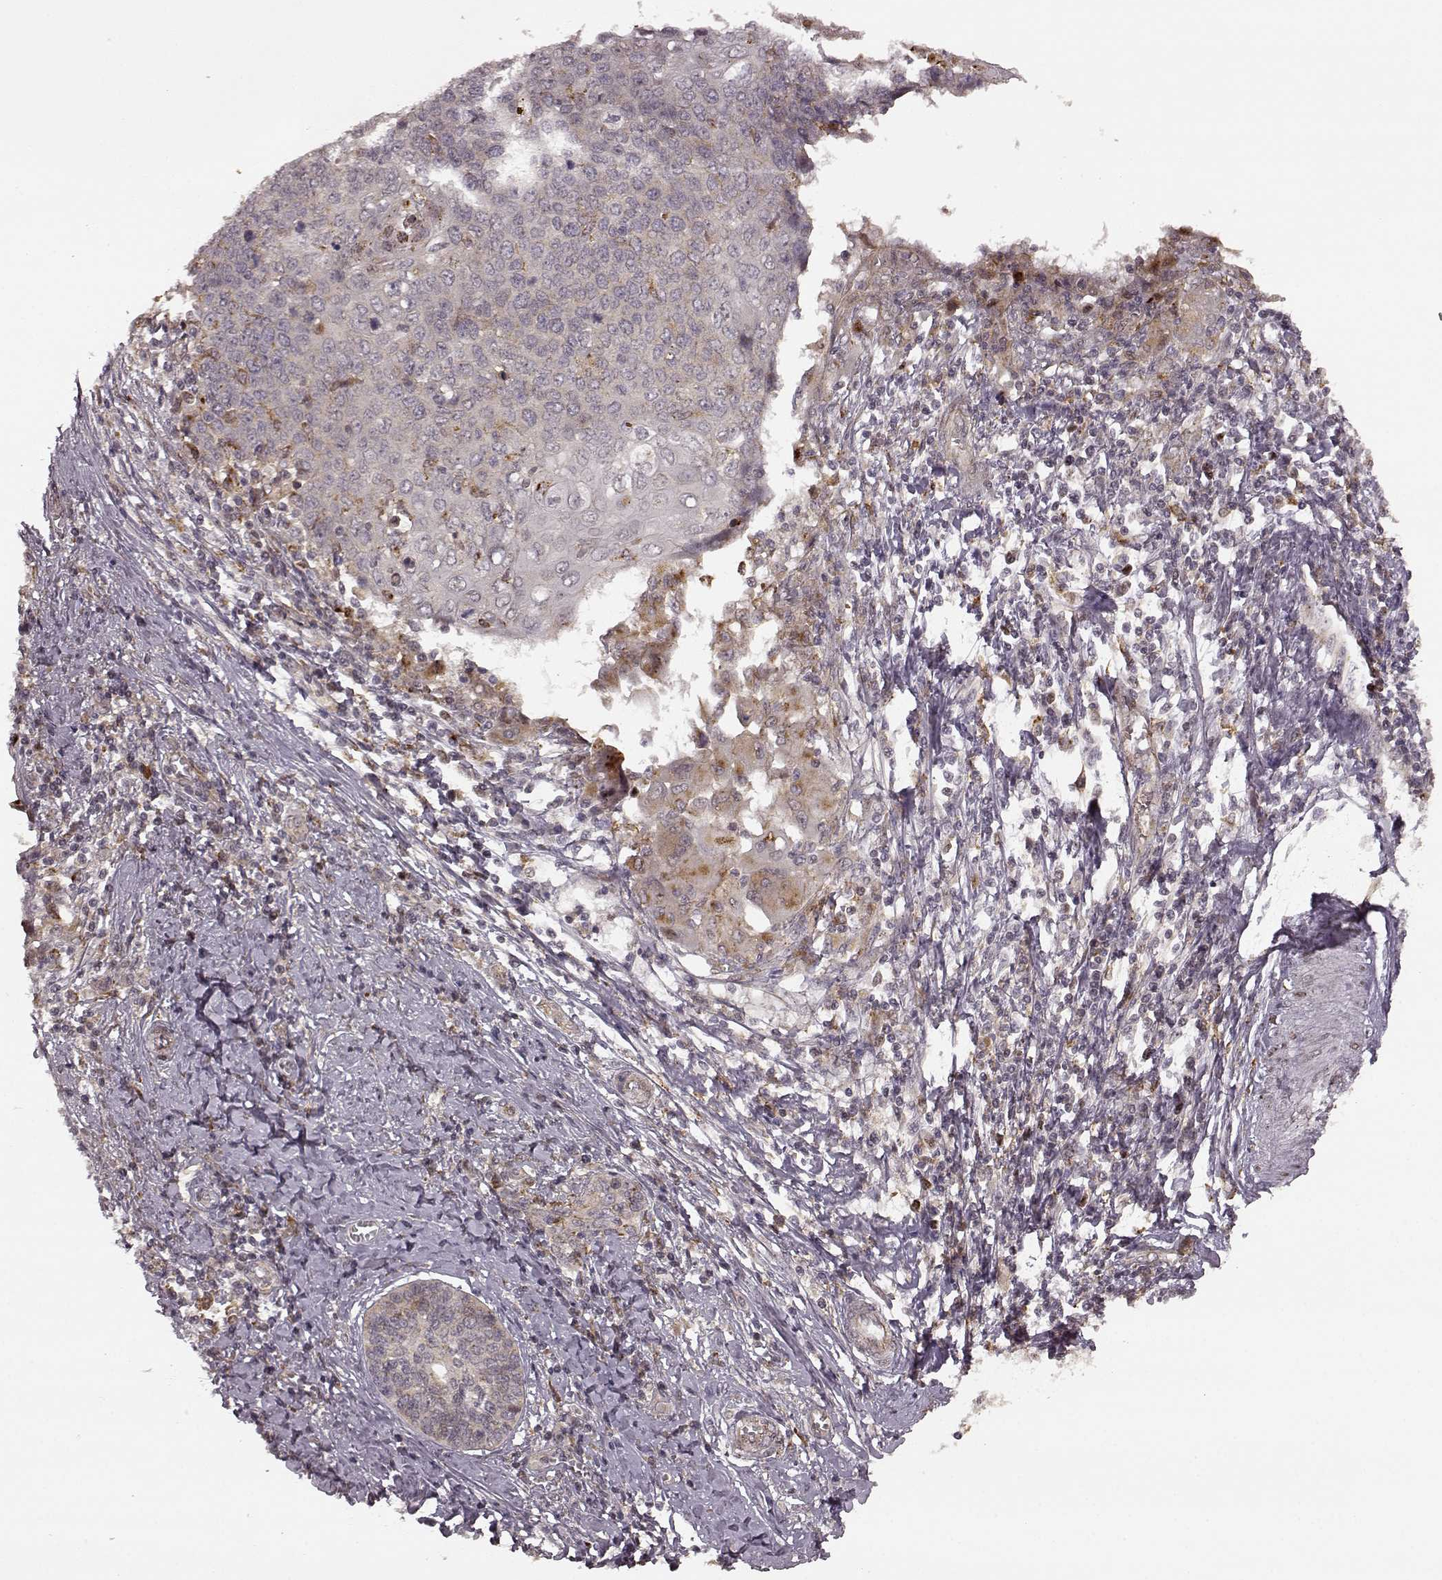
{"staining": {"intensity": "weak", "quantity": "25%-75%", "location": "cytoplasmic/membranous"}, "tissue": "cervical cancer", "cell_type": "Tumor cells", "image_type": "cancer", "snomed": [{"axis": "morphology", "description": "Squamous cell carcinoma, NOS"}, {"axis": "topography", "description": "Cervix"}], "caption": "Protein expression analysis of cervical cancer (squamous cell carcinoma) displays weak cytoplasmic/membranous staining in about 25%-75% of tumor cells.", "gene": "SLC12A9", "patient": {"sex": "female", "age": 39}}